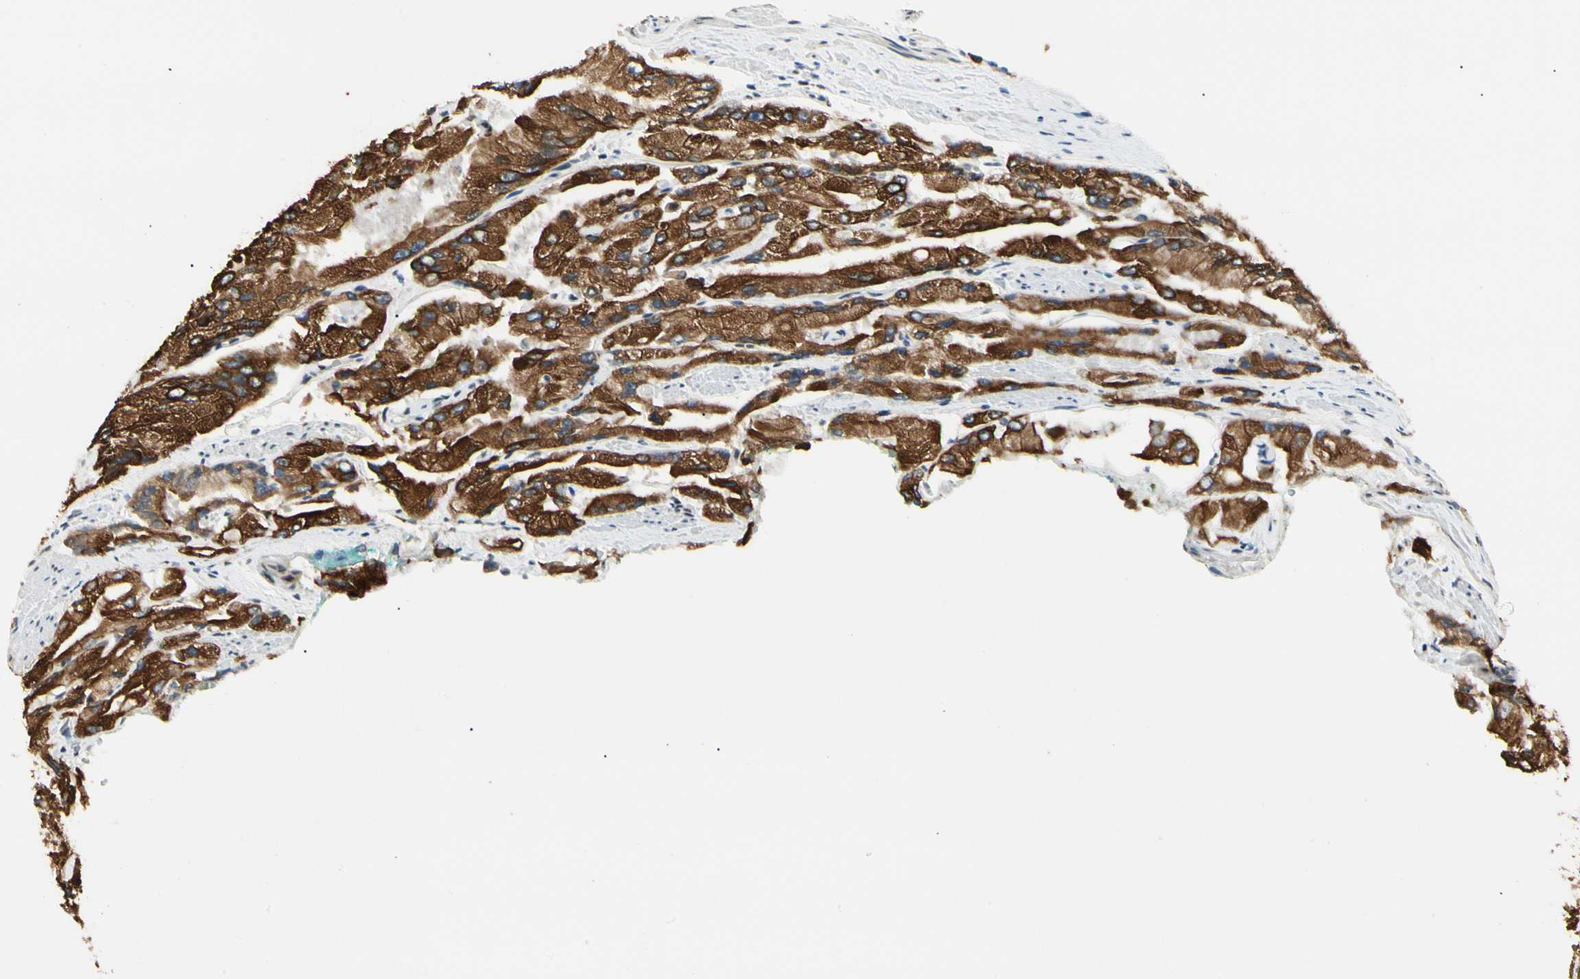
{"staining": {"intensity": "strong", "quantity": ">75%", "location": "cytoplasmic/membranous"}, "tissue": "prostate cancer", "cell_type": "Tumor cells", "image_type": "cancer", "snomed": [{"axis": "morphology", "description": "Adenocarcinoma, High grade"}, {"axis": "topography", "description": "Prostate"}], "caption": "IHC (DAB) staining of human prostate adenocarcinoma (high-grade) reveals strong cytoplasmic/membranous protein expression in approximately >75% of tumor cells. The protein is stained brown, and the nuclei are stained in blue (DAB (3,3'-diaminobenzidine) IHC with brightfield microscopy, high magnification).", "gene": "ATXN1", "patient": {"sex": "male", "age": 58}}